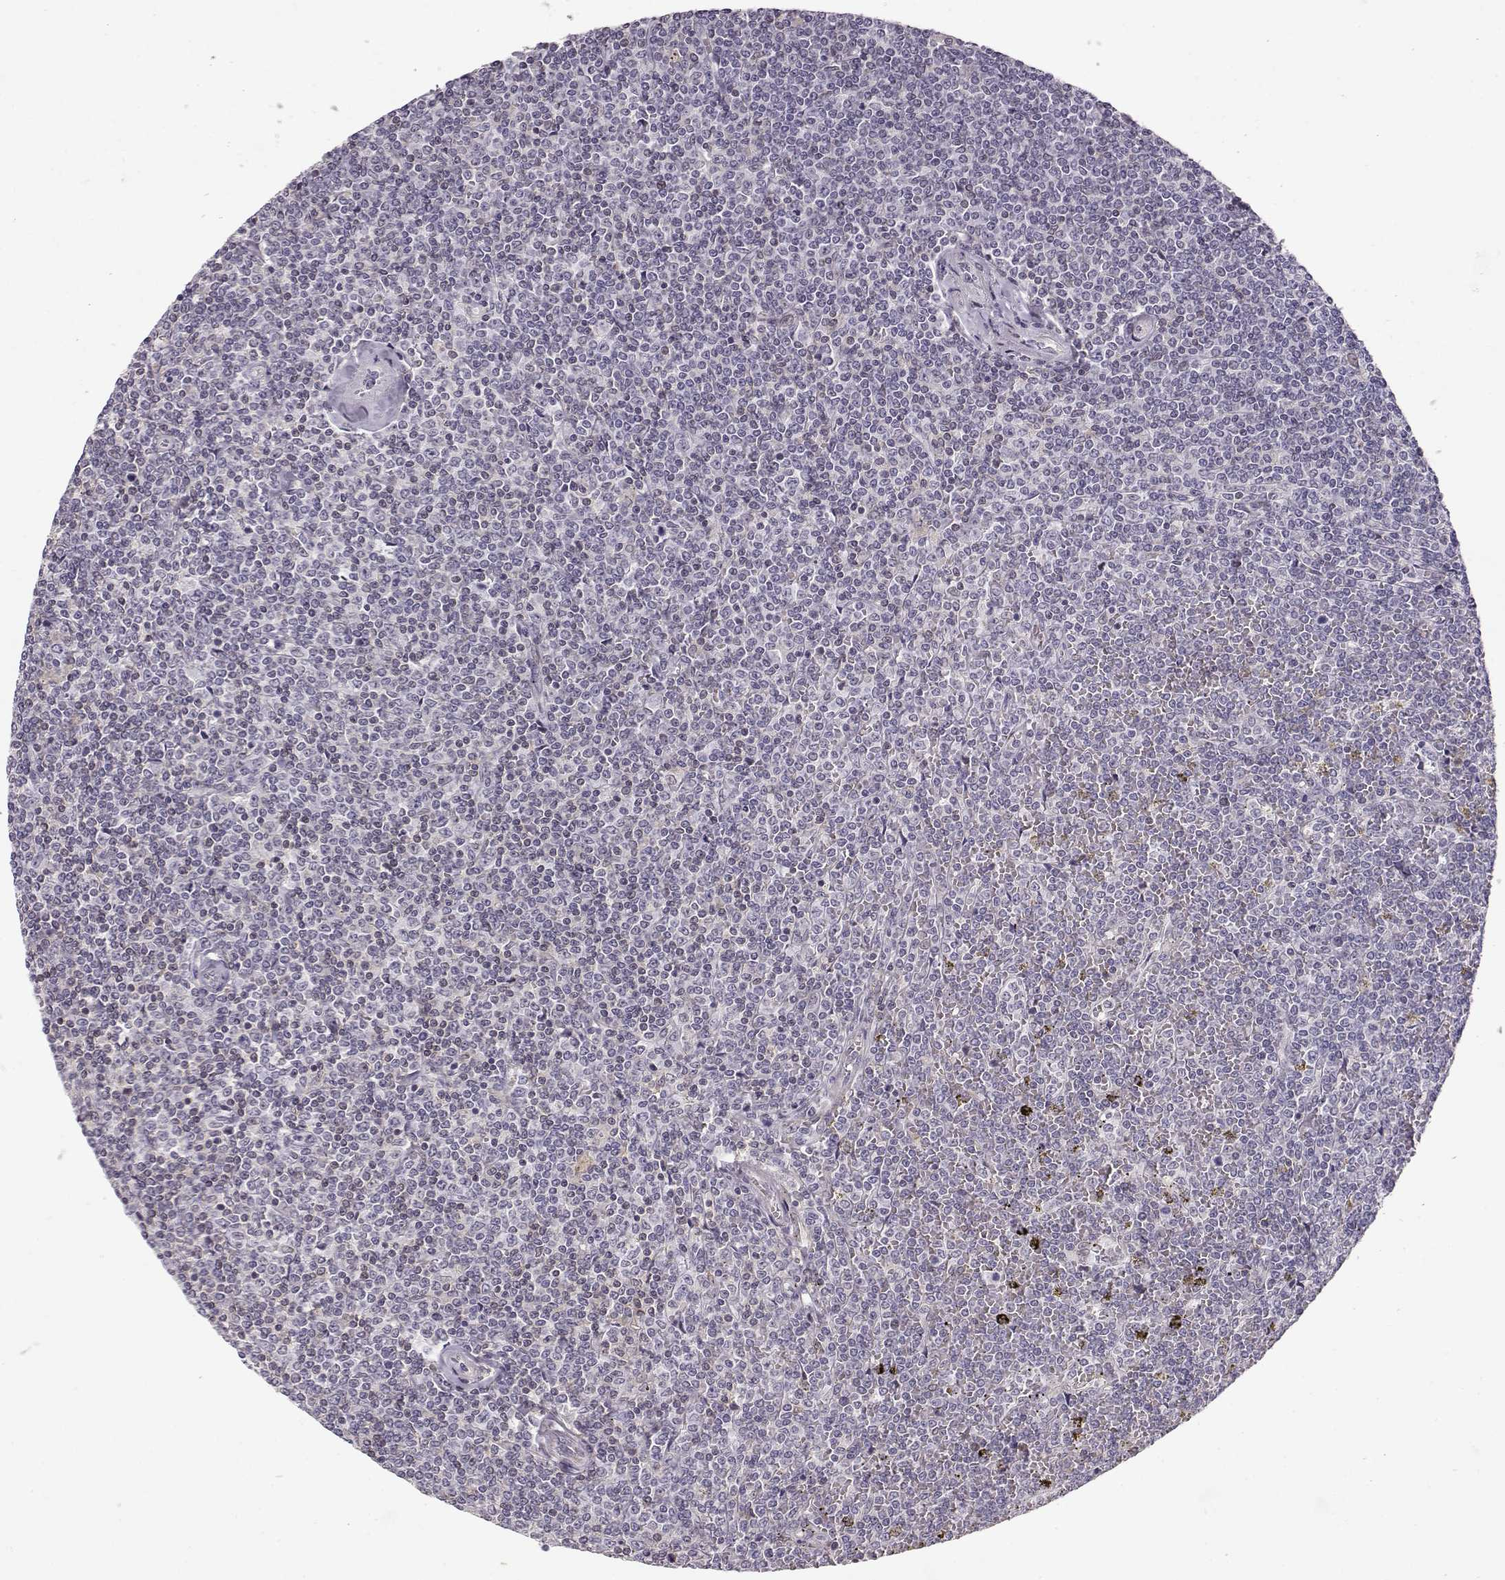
{"staining": {"intensity": "negative", "quantity": "none", "location": "none"}, "tissue": "lymphoma", "cell_type": "Tumor cells", "image_type": "cancer", "snomed": [{"axis": "morphology", "description": "Malignant lymphoma, non-Hodgkin's type, Low grade"}, {"axis": "topography", "description": "Spleen"}], "caption": "The immunohistochemistry (IHC) image has no significant positivity in tumor cells of malignant lymphoma, non-Hodgkin's type (low-grade) tissue.", "gene": "TEPP", "patient": {"sex": "female", "age": 19}}